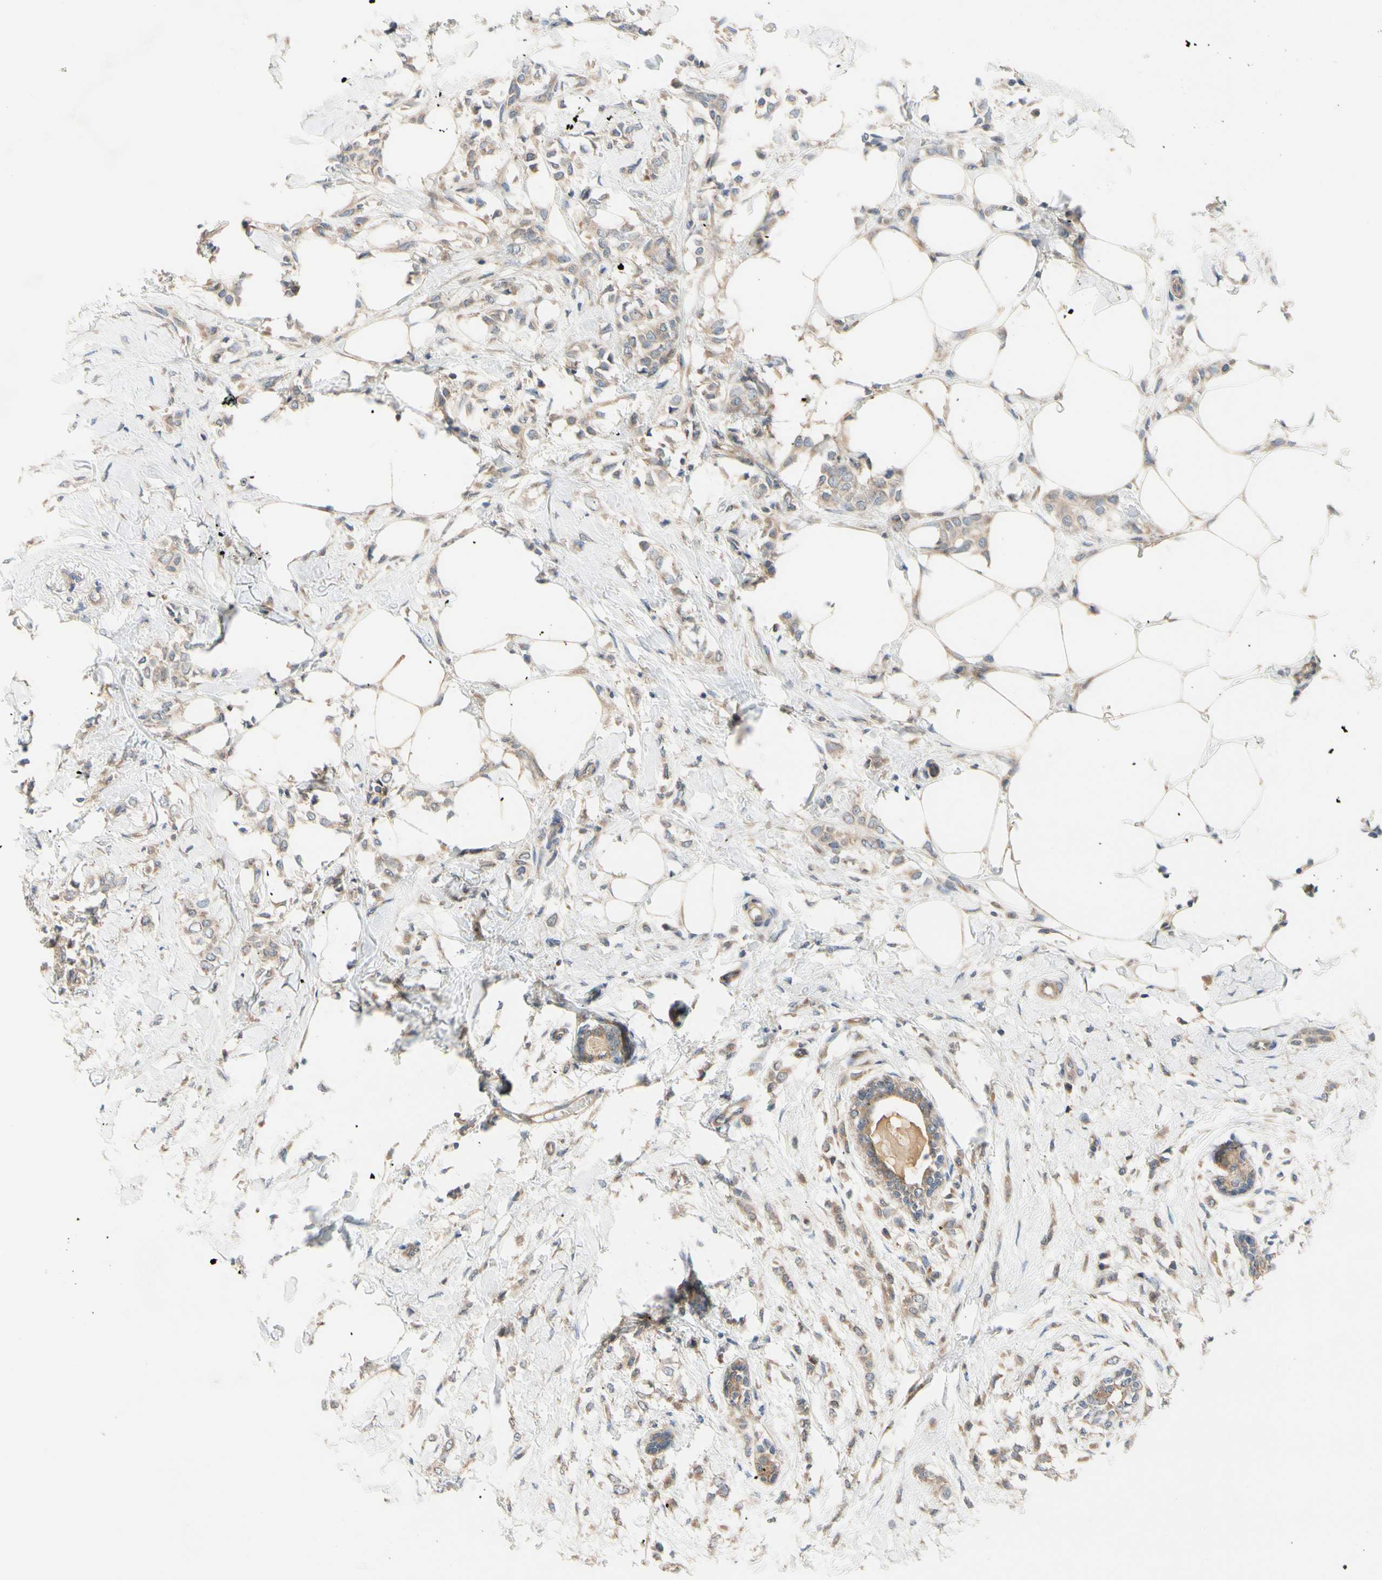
{"staining": {"intensity": "moderate", "quantity": ">75%", "location": "cytoplasmic/membranous"}, "tissue": "breast cancer", "cell_type": "Tumor cells", "image_type": "cancer", "snomed": [{"axis": "morphology", "description": "Lobular carcinoma, in situ"}, {"axis": "morphology", "description": "Lobular carcinoma"}, {"axis": "topography", "description": "Breast"}], "caption": "Protein expression analysis of breast lobular carcinoma in situ exhibits moderate cytoplasmic/membranous staining in approximately >75% of tumor cells.", "gene": "MBTPS2", "patient": {"sex": "female", "age": 41}}